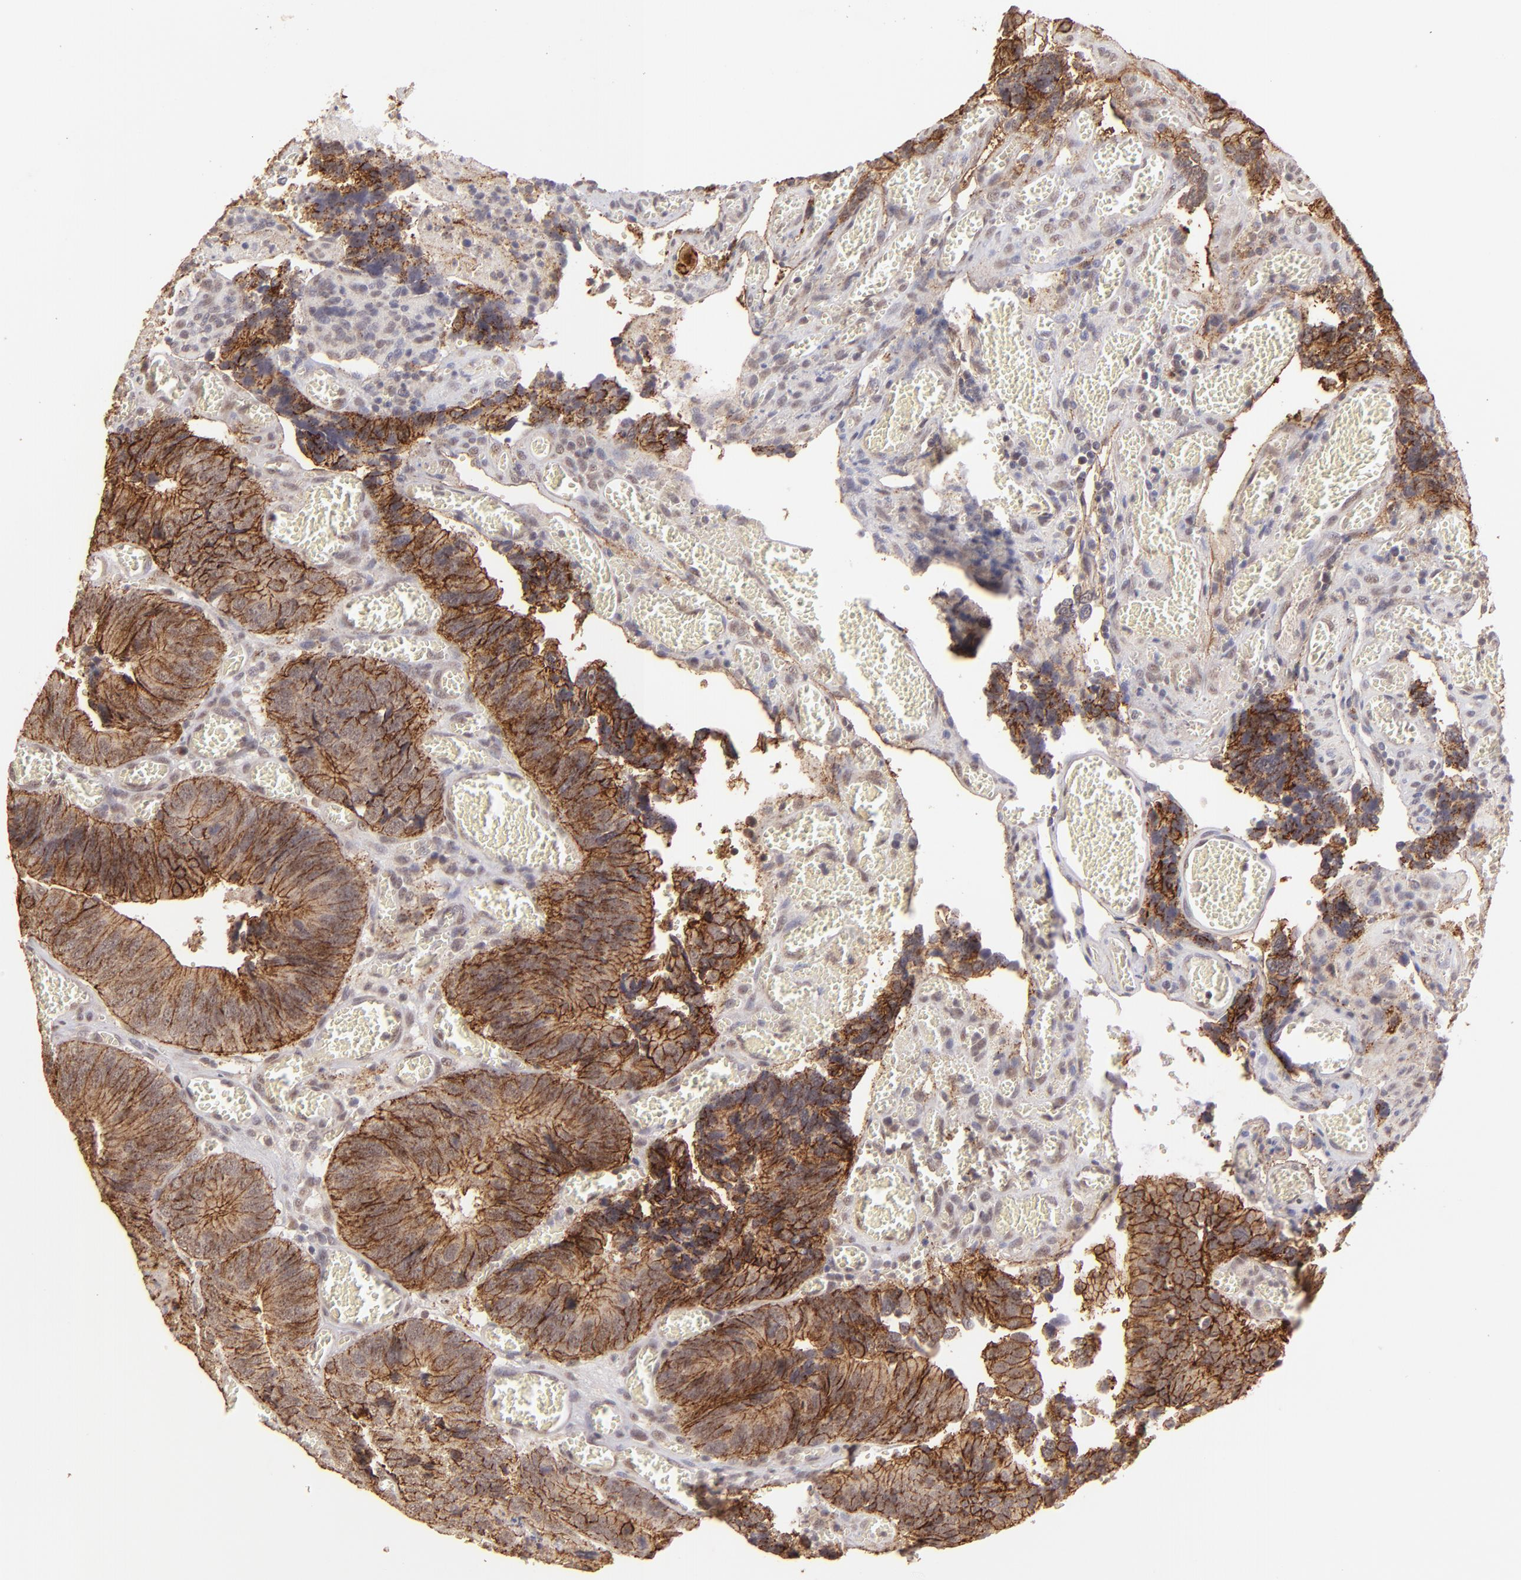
{"staining": {"intensity": "moderate", "quantity": ">75%", "location": "cytoplasmic/membranous"}, "tissue": "colorectal cancer", "cell_type": "Tumor cells", "image_type": "cancer", "snomed": [{"axis": "morphology", "description": "Adenocarcinoma, NOS"}, {"axis": "topography", "description": "Colon"}], "caption": "A high-resolution micrograph shows immunohistochemistry staining of colorectal cancer (adenocarcinoma), which reveals moderate cytoplasmic/membranous expression in approximately >75% of tumor cells. (Stains: DAB in brown, nuclei in blue, Microscopy: brightfield microscopy at high magnification).", "gene": "CLDN1", "patient": {"sex": "male", "age": 72}}